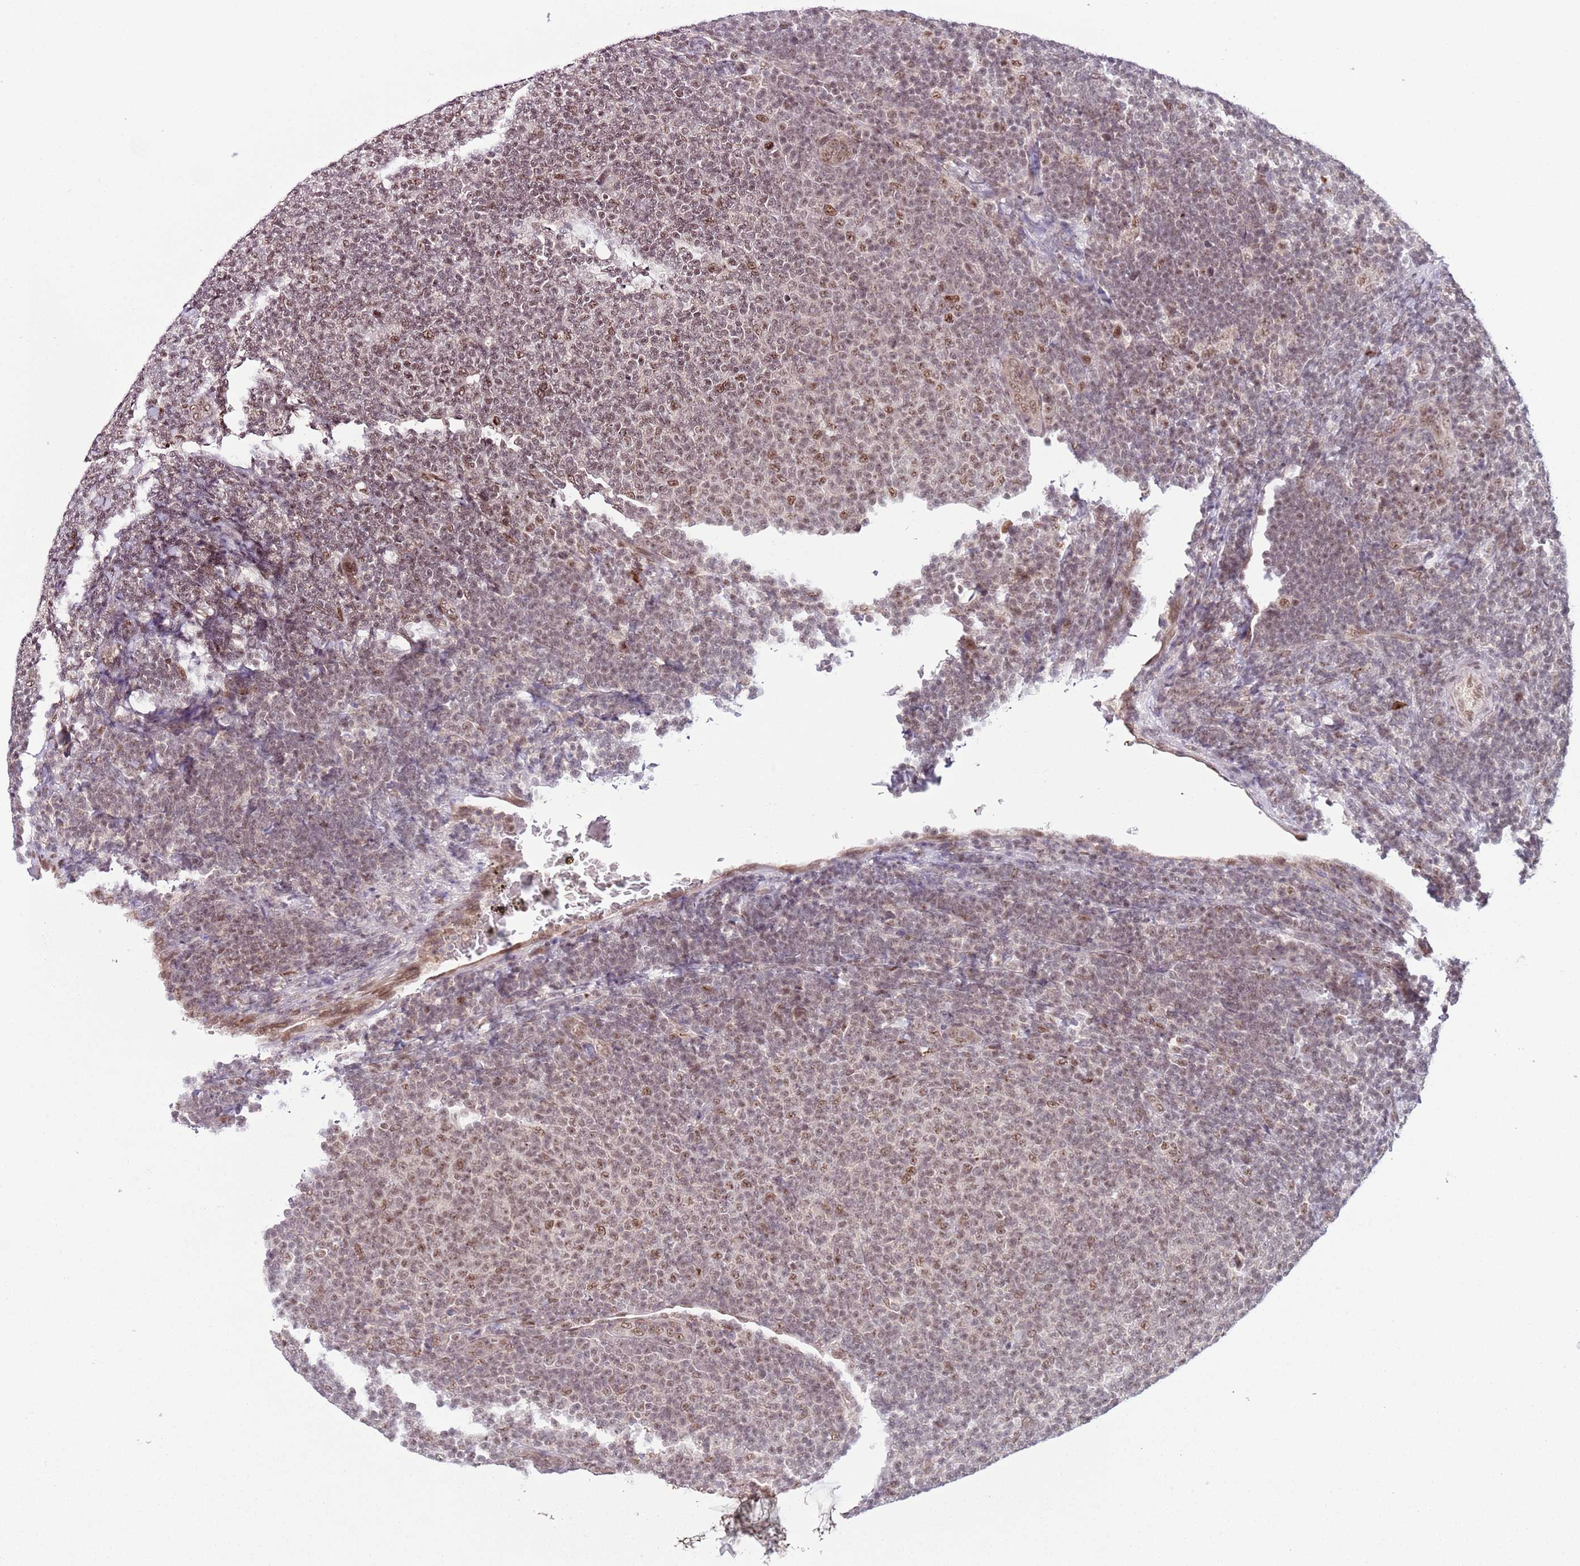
{"staining": {"intensity": "moderate", "quantity": ">75%", "location": "nuclear"}, "tissue": "lymphoma", "cell_type": "Tumor cells", "image_type": "cancer", "snomed": [{"axis": "morphology", "description": "Malignant lymphoma, non-Hodgkin's type, Low grade"}, {"axis": "topography", "description": "Lymph node"}], "caption": "Lymphoma was stained to show a protein in brown. There is medium levels of moderate nuclear staining in approximately >75% of tumor cells. Immunohistochemistry (ihc) stains the protein in brown and the nuclei are stained blue.", "gene": "SIPA1L3", "patient": {"sex": "male", "age": 66}}